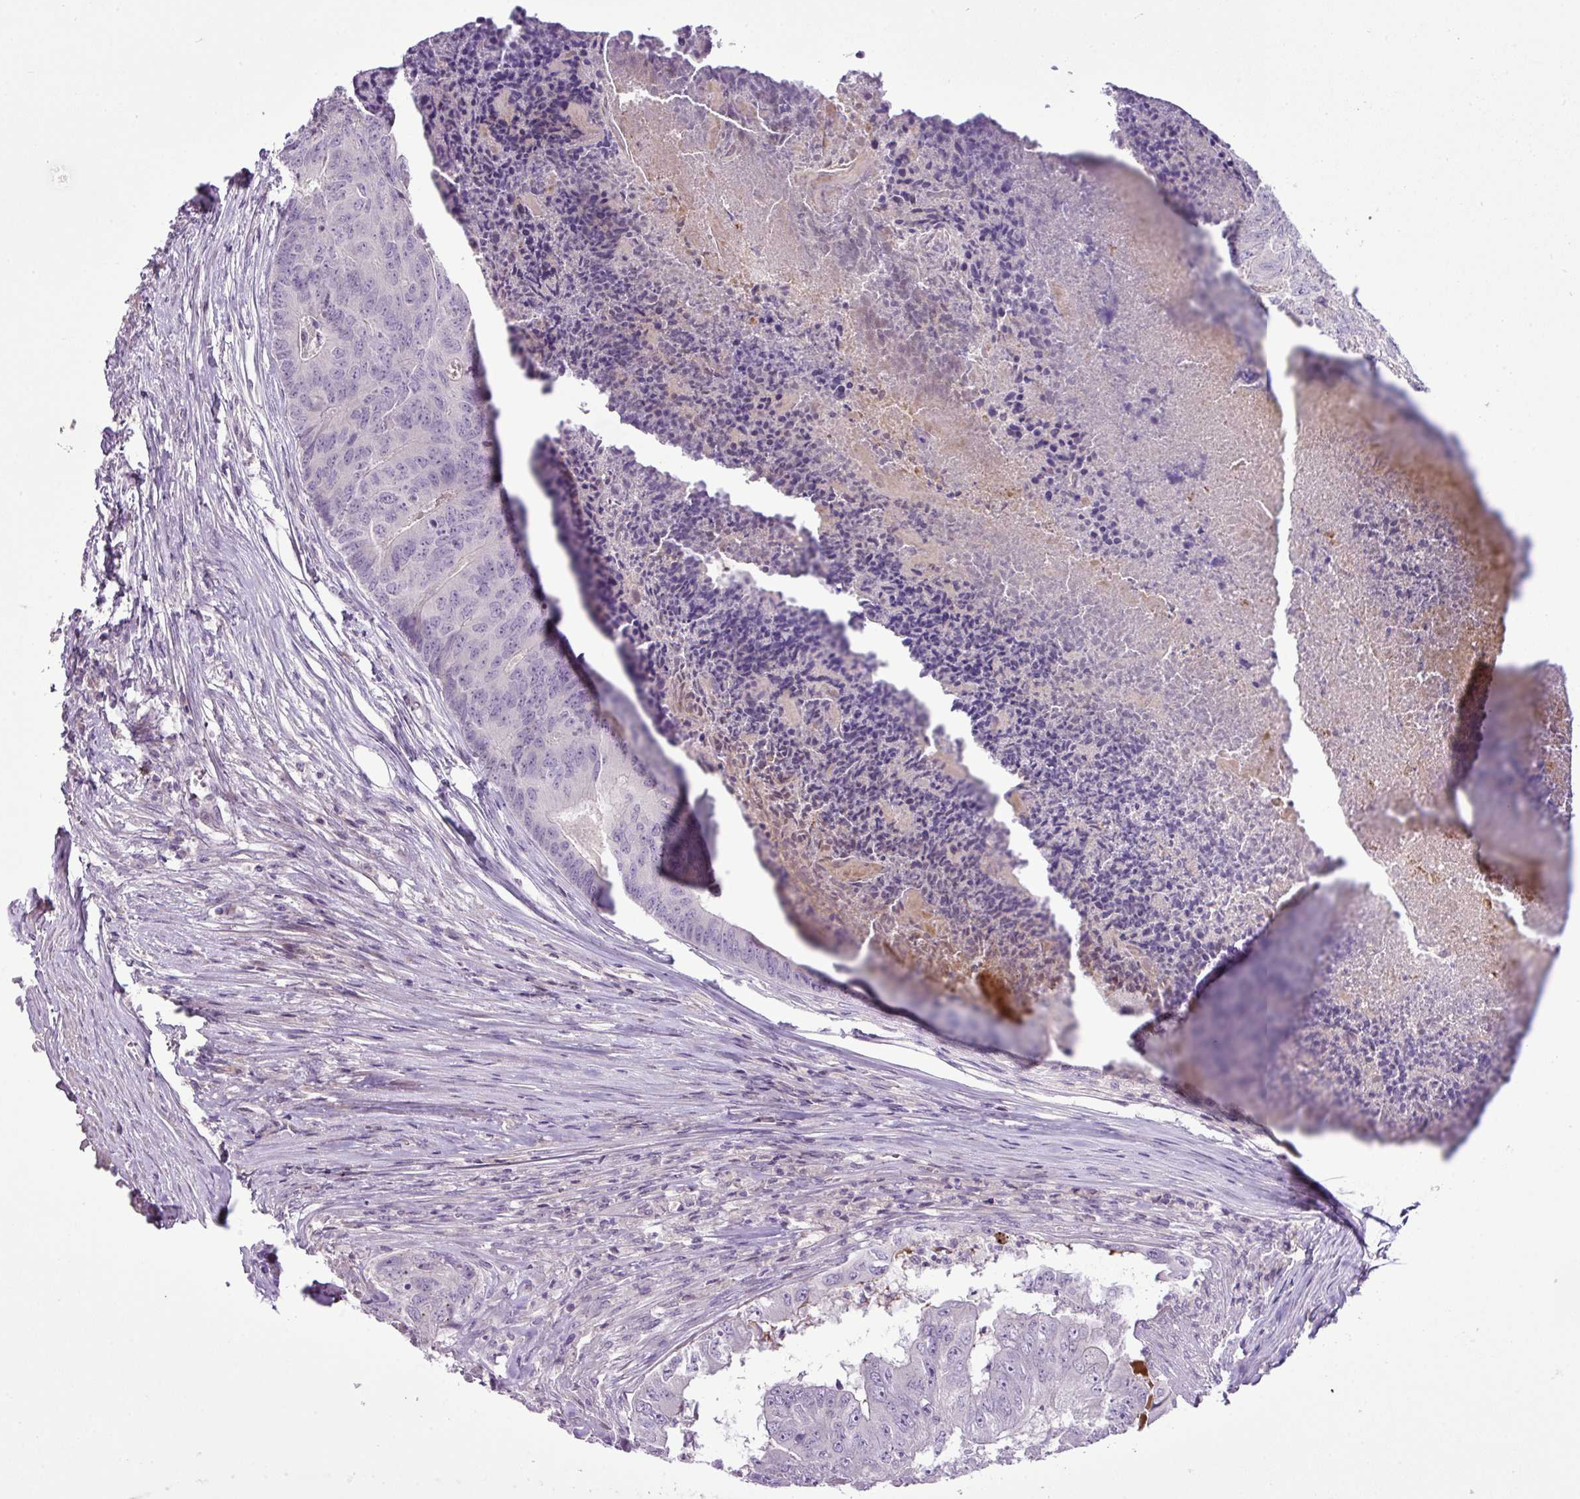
{"staining": {"intensity": "negative", "quantity": "none", "location": "none"}, "tissue": "colorectal cancer", "cell_type": "Tumor cells", "image_type": "cancer", "snomed": [{"axis": "morphology", "description": "Adenocarcinoma, NOS"}, {"axis": "topography", "description": "Colon"}], "caption": "High power microscopy image of an IHC micrograph of colorectal cancer (adenocarcinoma), revealing no significant expression in tumor cells.", "gene": "DNAJB13", "patient": {"sex": "female", "age": 67}}